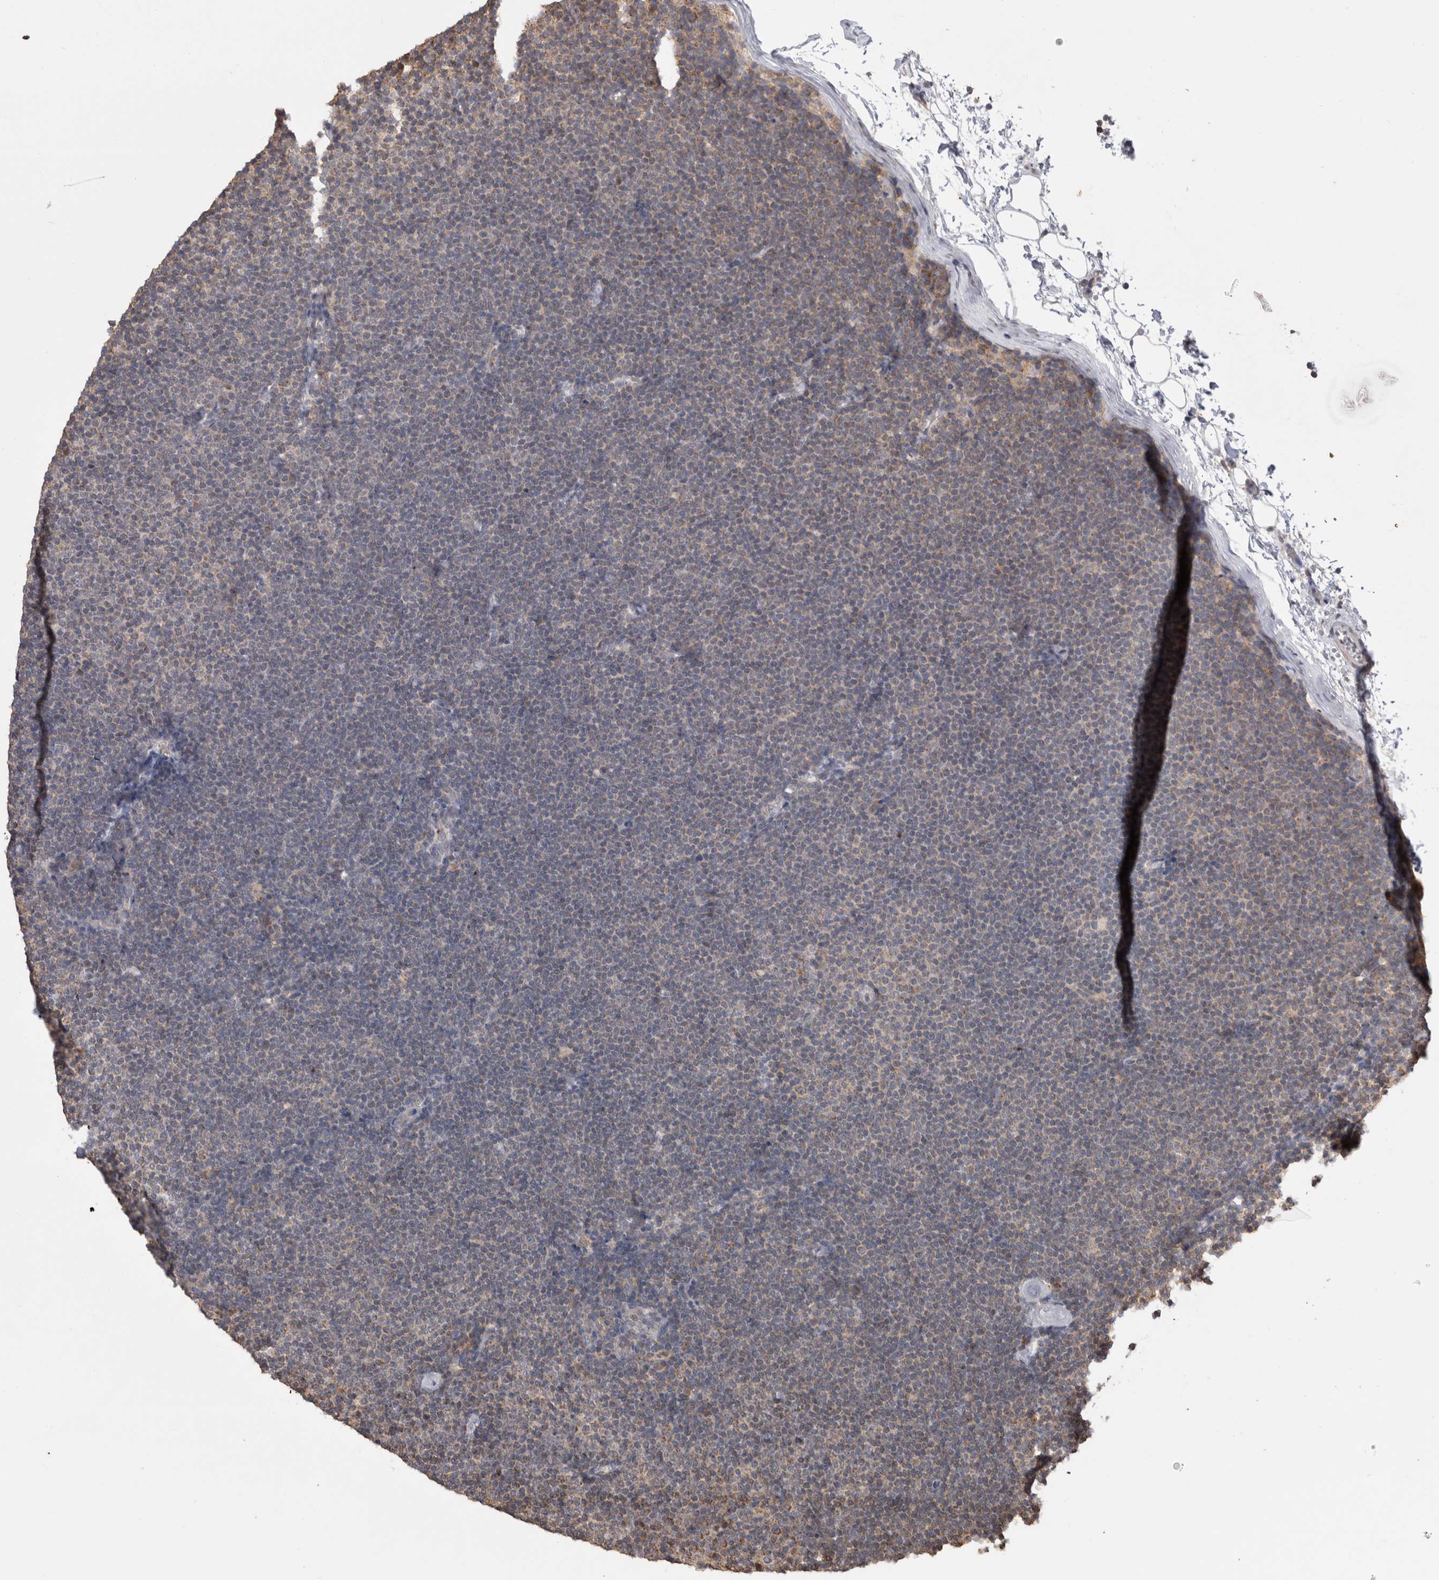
{"staining": {"intensity": "weak", "quantity": "<25%", "location": "cytoplasmic/membranous"}, "tissue": "lymphoma", "cell_type": "Tumor cells", "image_type": "cancer", "snomed": [{"axis": "morphology", "description": "Malignant lymphoma, non-Hodgkin's type, Low grade"}, {"axis": "topography", "description": "Lymph node"}], "caption": "The histopathology image reveals no significant expression in tumor cells of lymphoma.", "gene": "PREP", "patient": {"sex": "female", "age": 53}}